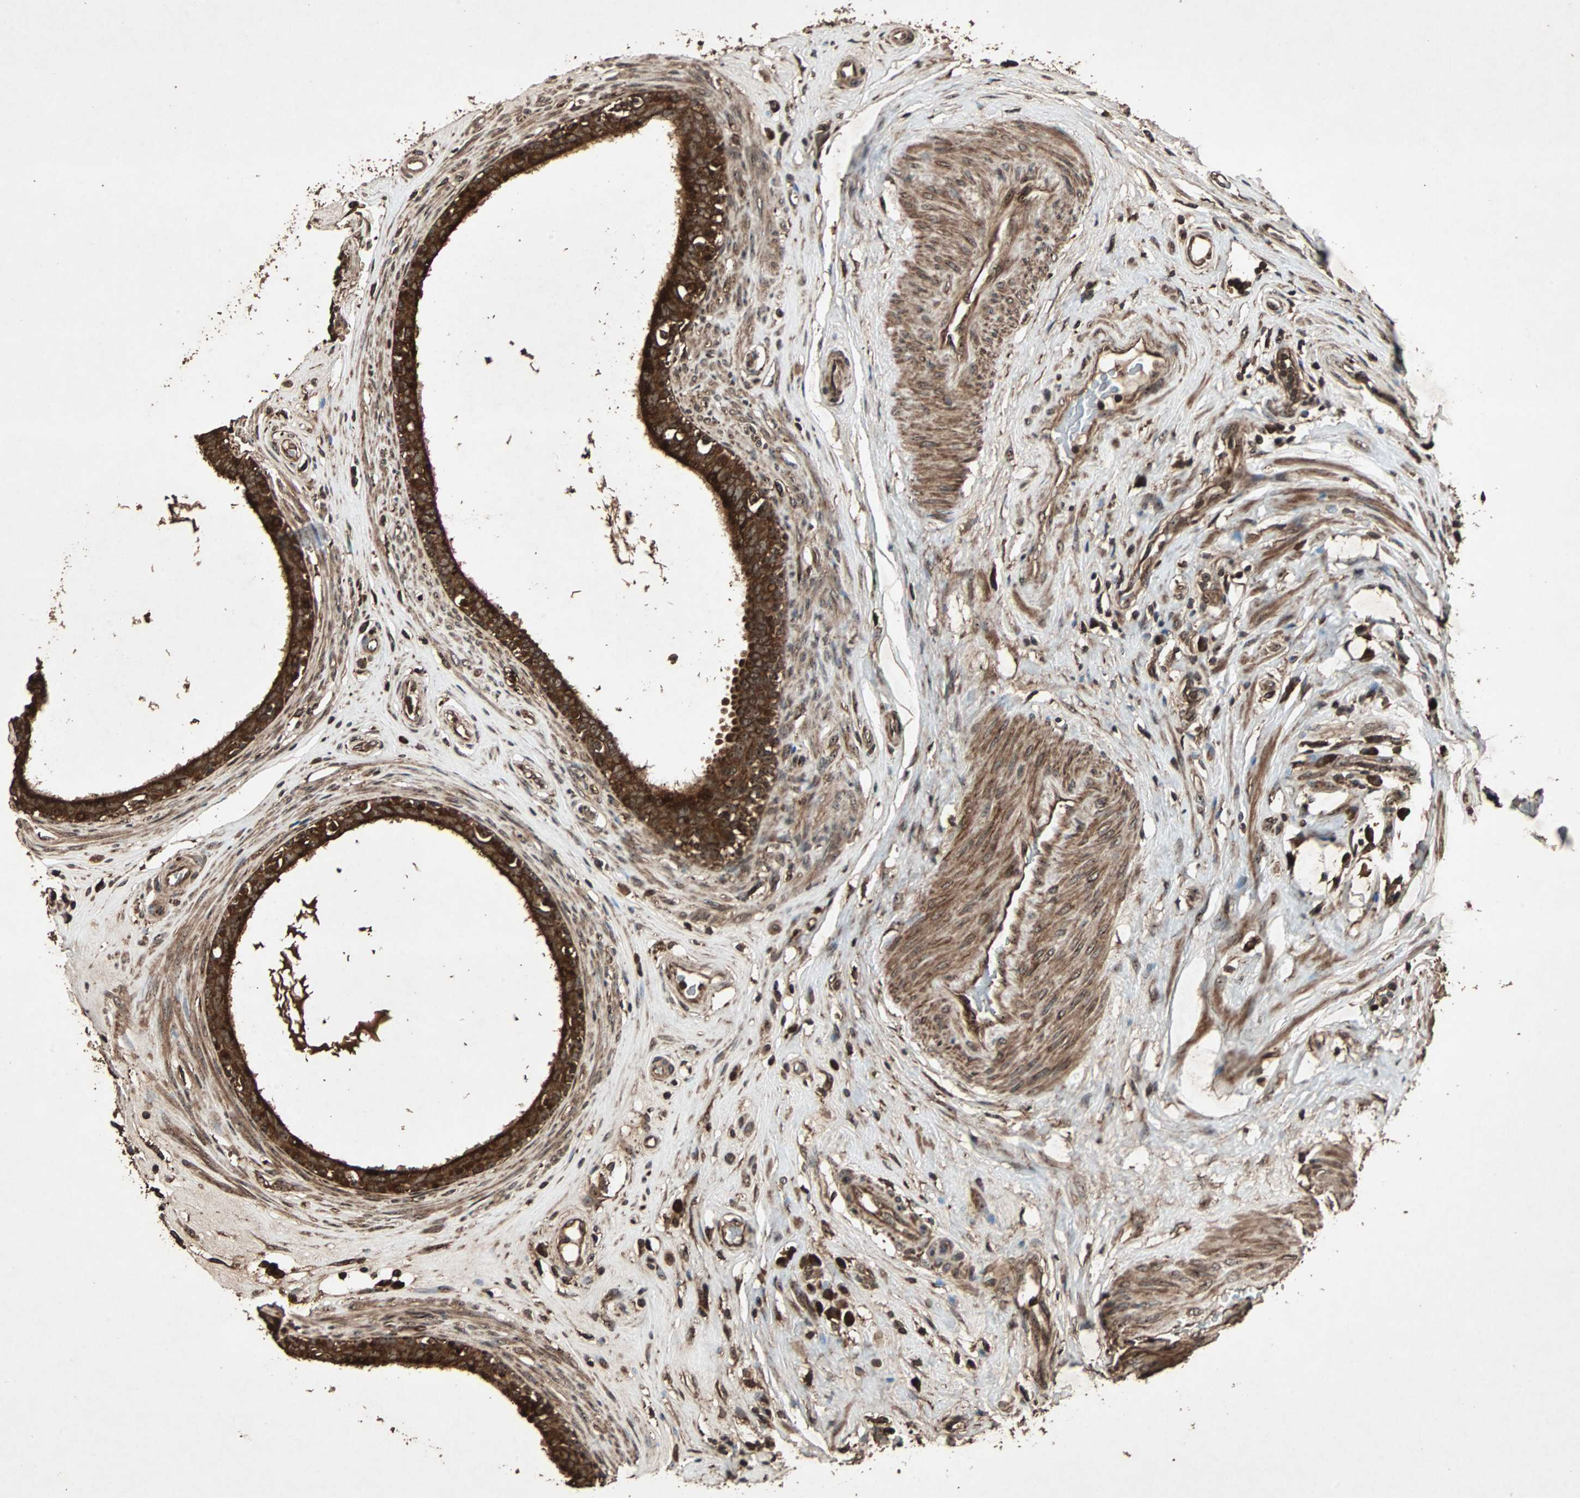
{"staining": {"intensity": "strong", "quantity": ">75%", "location": "cytoplasmic/membranous"}, "tissue": "epididymis", "cell_type": "Glandular cells", "image_type": "normal", "snomed": [{"axis": "morphology", "description": "Normal tissue, NOS"}, {"axis": "morphology", "description": "Inflammation, NOS"}, {"axis": "topography", "description": "Epididymis"}], "caption": "Immunohistochemical staining of normal human epididymis reveals strong cytoplasmic/membranous protein expression in about >75% of glandular cells. (DAB (3,3'-diaminobenzidine) IHC, brown staining for protein, blue staining for nuclei).", "gene": "LAMTOR5", "patient": {"sex": "male", "age": 84}}